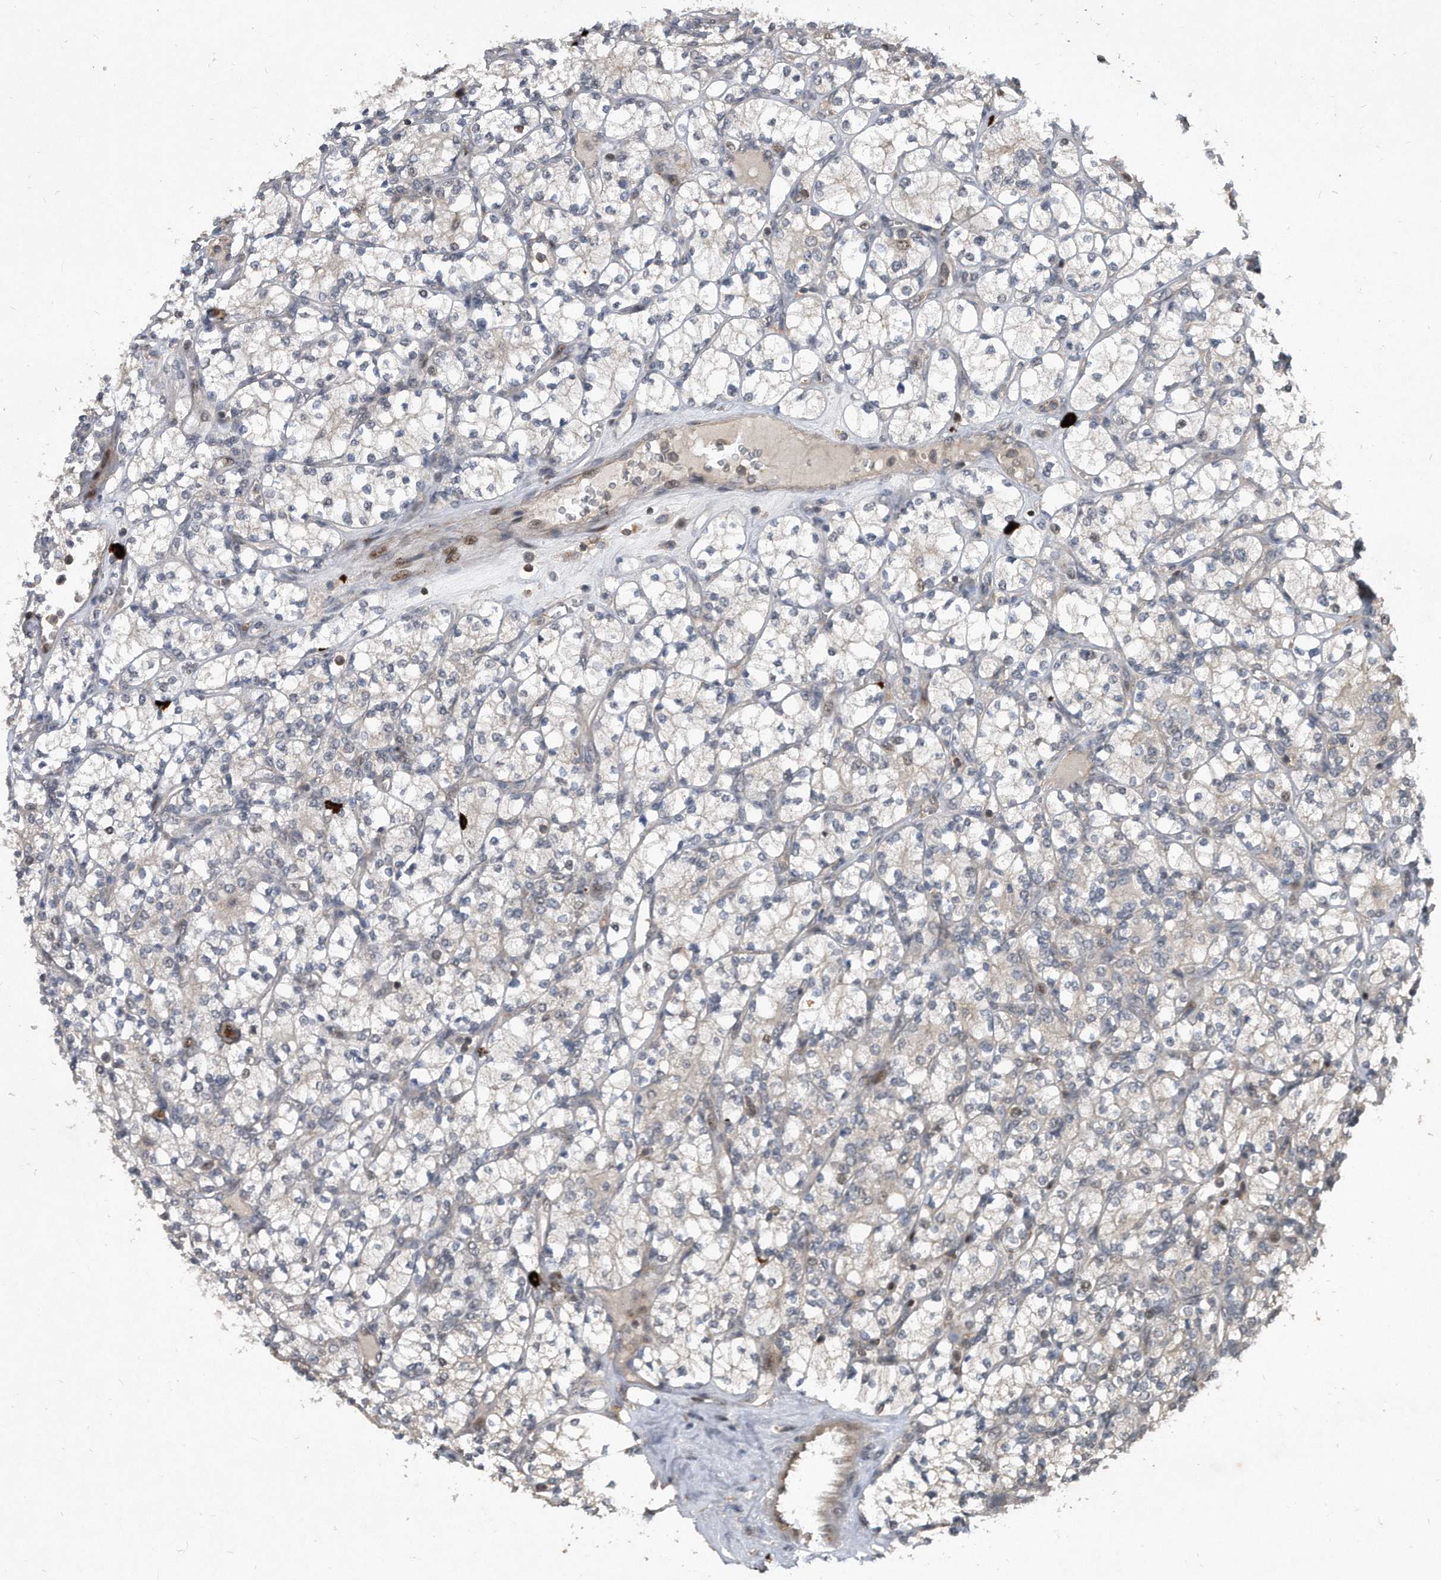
{"staining": {"intensity": "negative", "quantity": "none", "location": "none"}, "tissue": "renal cancer", "cell_type": "Tumor cells", "image_type": "cancer", "snomed": [{"axis": "morphology", "description": "Adenocarcinoma, NOS"}, {"axis": "topography", "description": "Kidney"}], "caption": "Tumor cells are negative for protein expression in human renal cancer. Brightfield microscopy of immunohistochemistry stained with DAB (3,3'-diaminobenzidine) (brown) and hematoxylin (blue), captured at high magnification.", "gene": "PGBD2", "patient": {"sex": "male", "age": 77}}